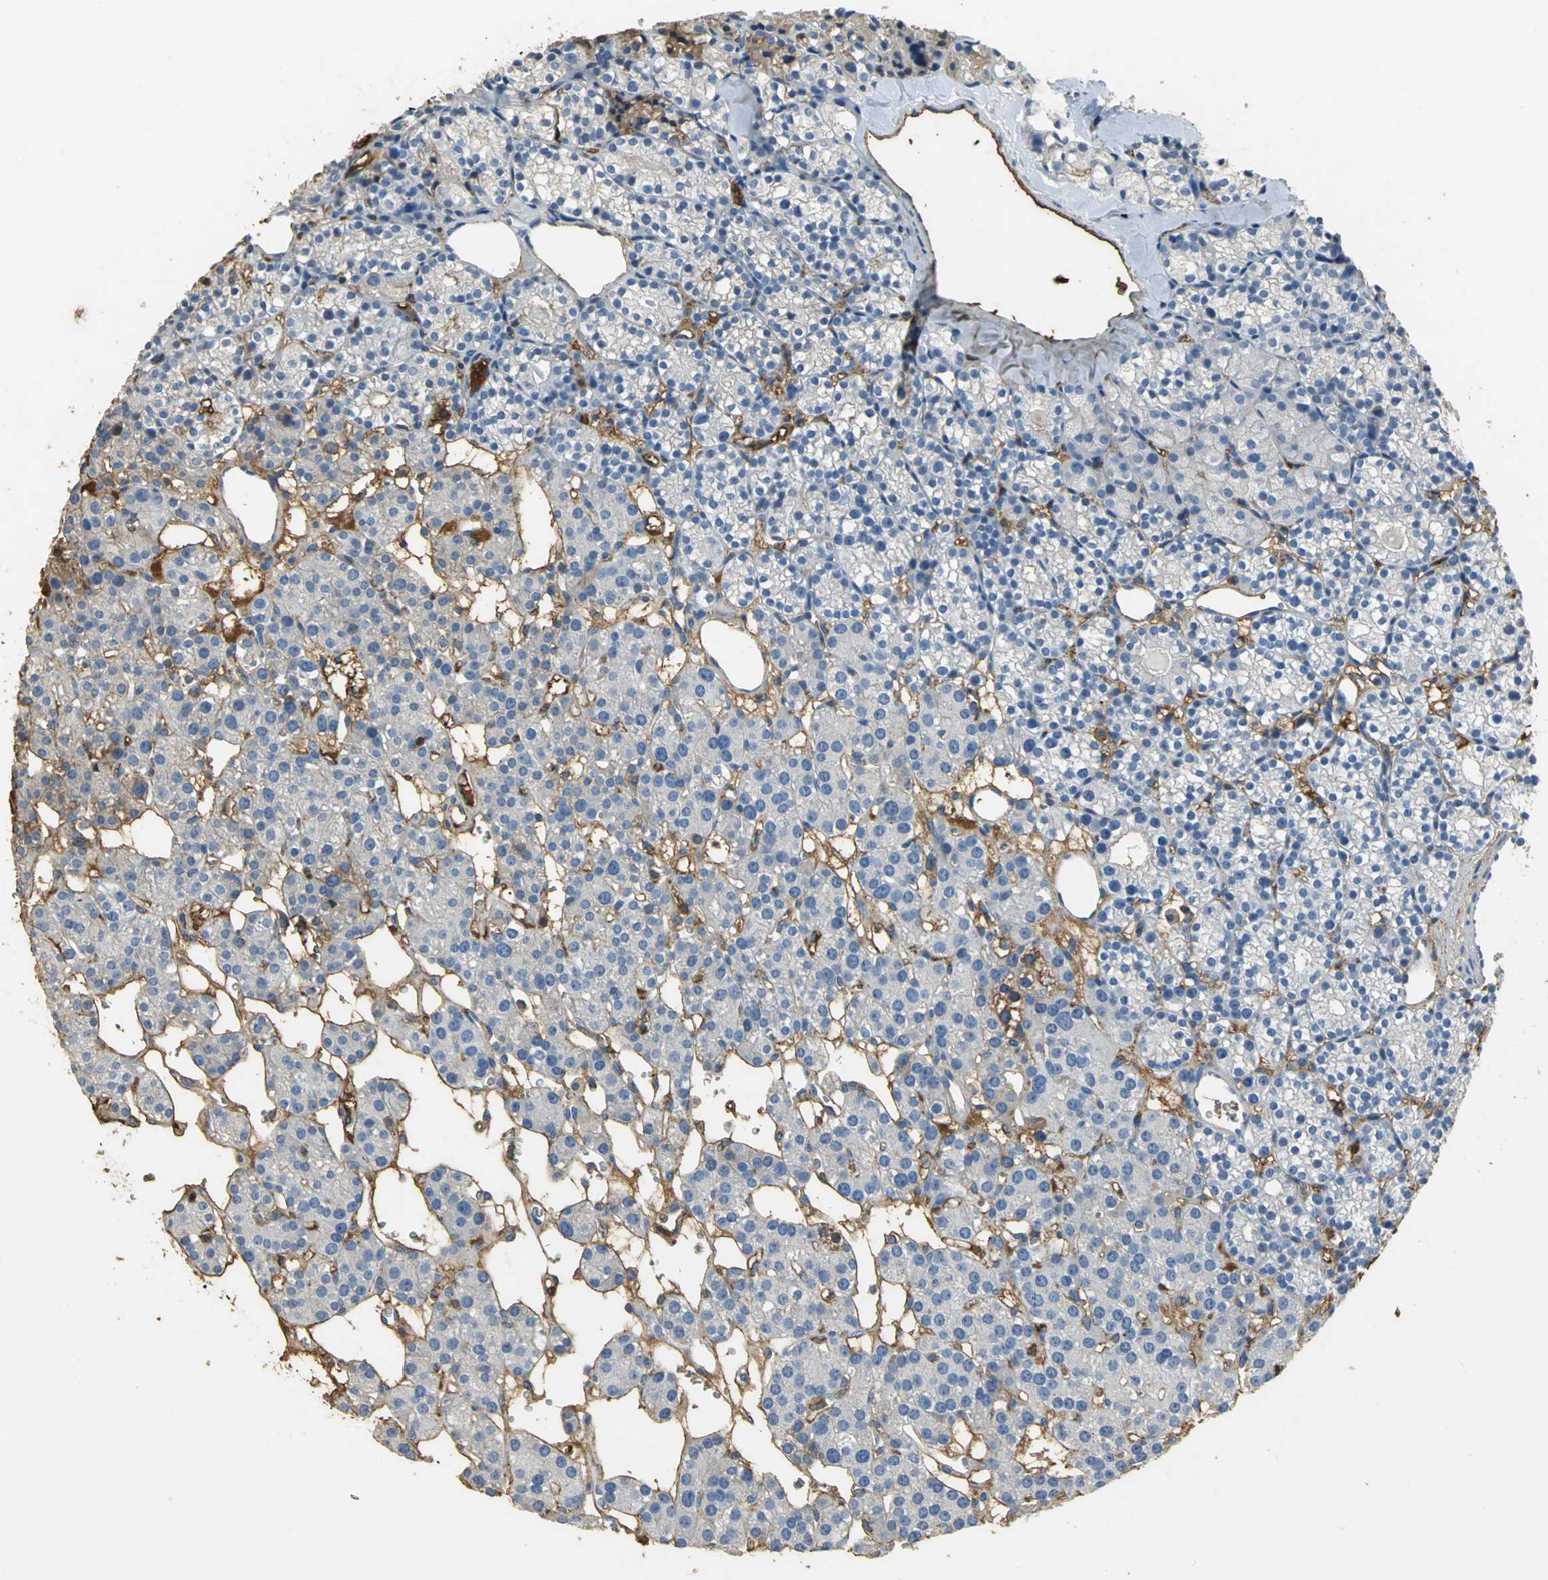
{"staining": {"intensity": "negative", "quantity": "none", "location": "none"}, "tissue": "parathyroid gland", "cell_type": "Glandular cells", "image_type": "normal", "snomed": [{"axis": "morphology", "description": "Normal tissue, NOS"}, {"axis": "topography", "description": "Parathyroid gland"}], "caption": "Protein analysis of benign parathyroid gland demonstrates no significant positivity in glandular cells. (DAB immunohistochemistry (IHC) with hematoxylin counter stain).", "gene": "GYG2", "patient": {"sex": "female", "age": 64}}